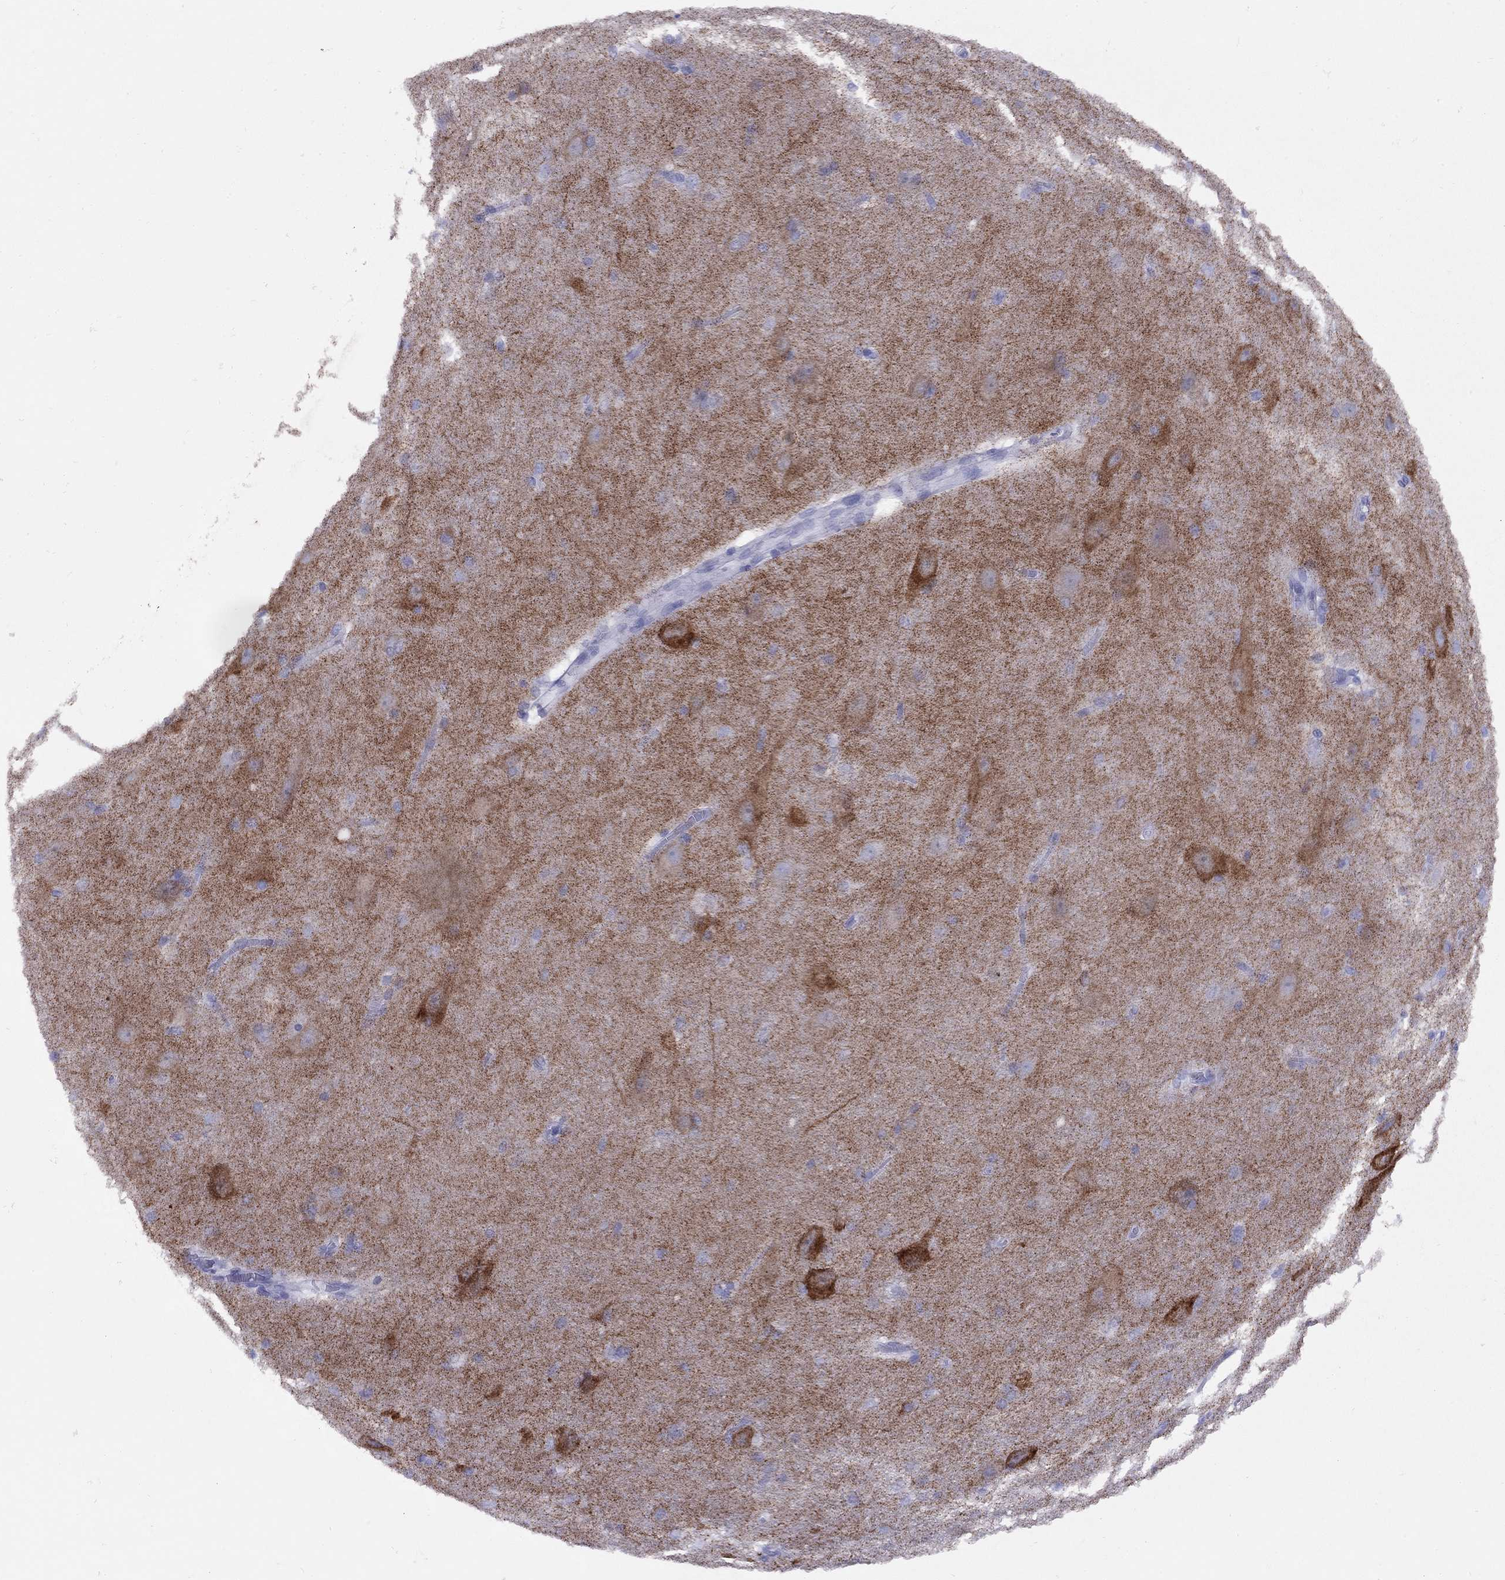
{"staining": {"intensity": "negative", "quantity": "none", "location": "none"}, "tissue": "hippocampus", "cell_type": "Glial cells", "image_type": "normal", "snomed": [{"axis": "morphology", "description": "Normal tissue, NOS"}, {"axis": "topography", "description": "Cerebral cortex"}, {"axis": "topography", "description": "Hippocampus"}], "caption": "DAB (3,3'-diaminobenzidine) immunohistochemical staining of benign human hippocampus exhibits no significant expression in glial cells. The staining was performed using DAB to visualize the protein expression in brown, while the nuclei were stained in blue with hematoxylin (Magnification: 20x).", "gene": "GRIA2", "patient": {"sex": "female", "age": 19}}